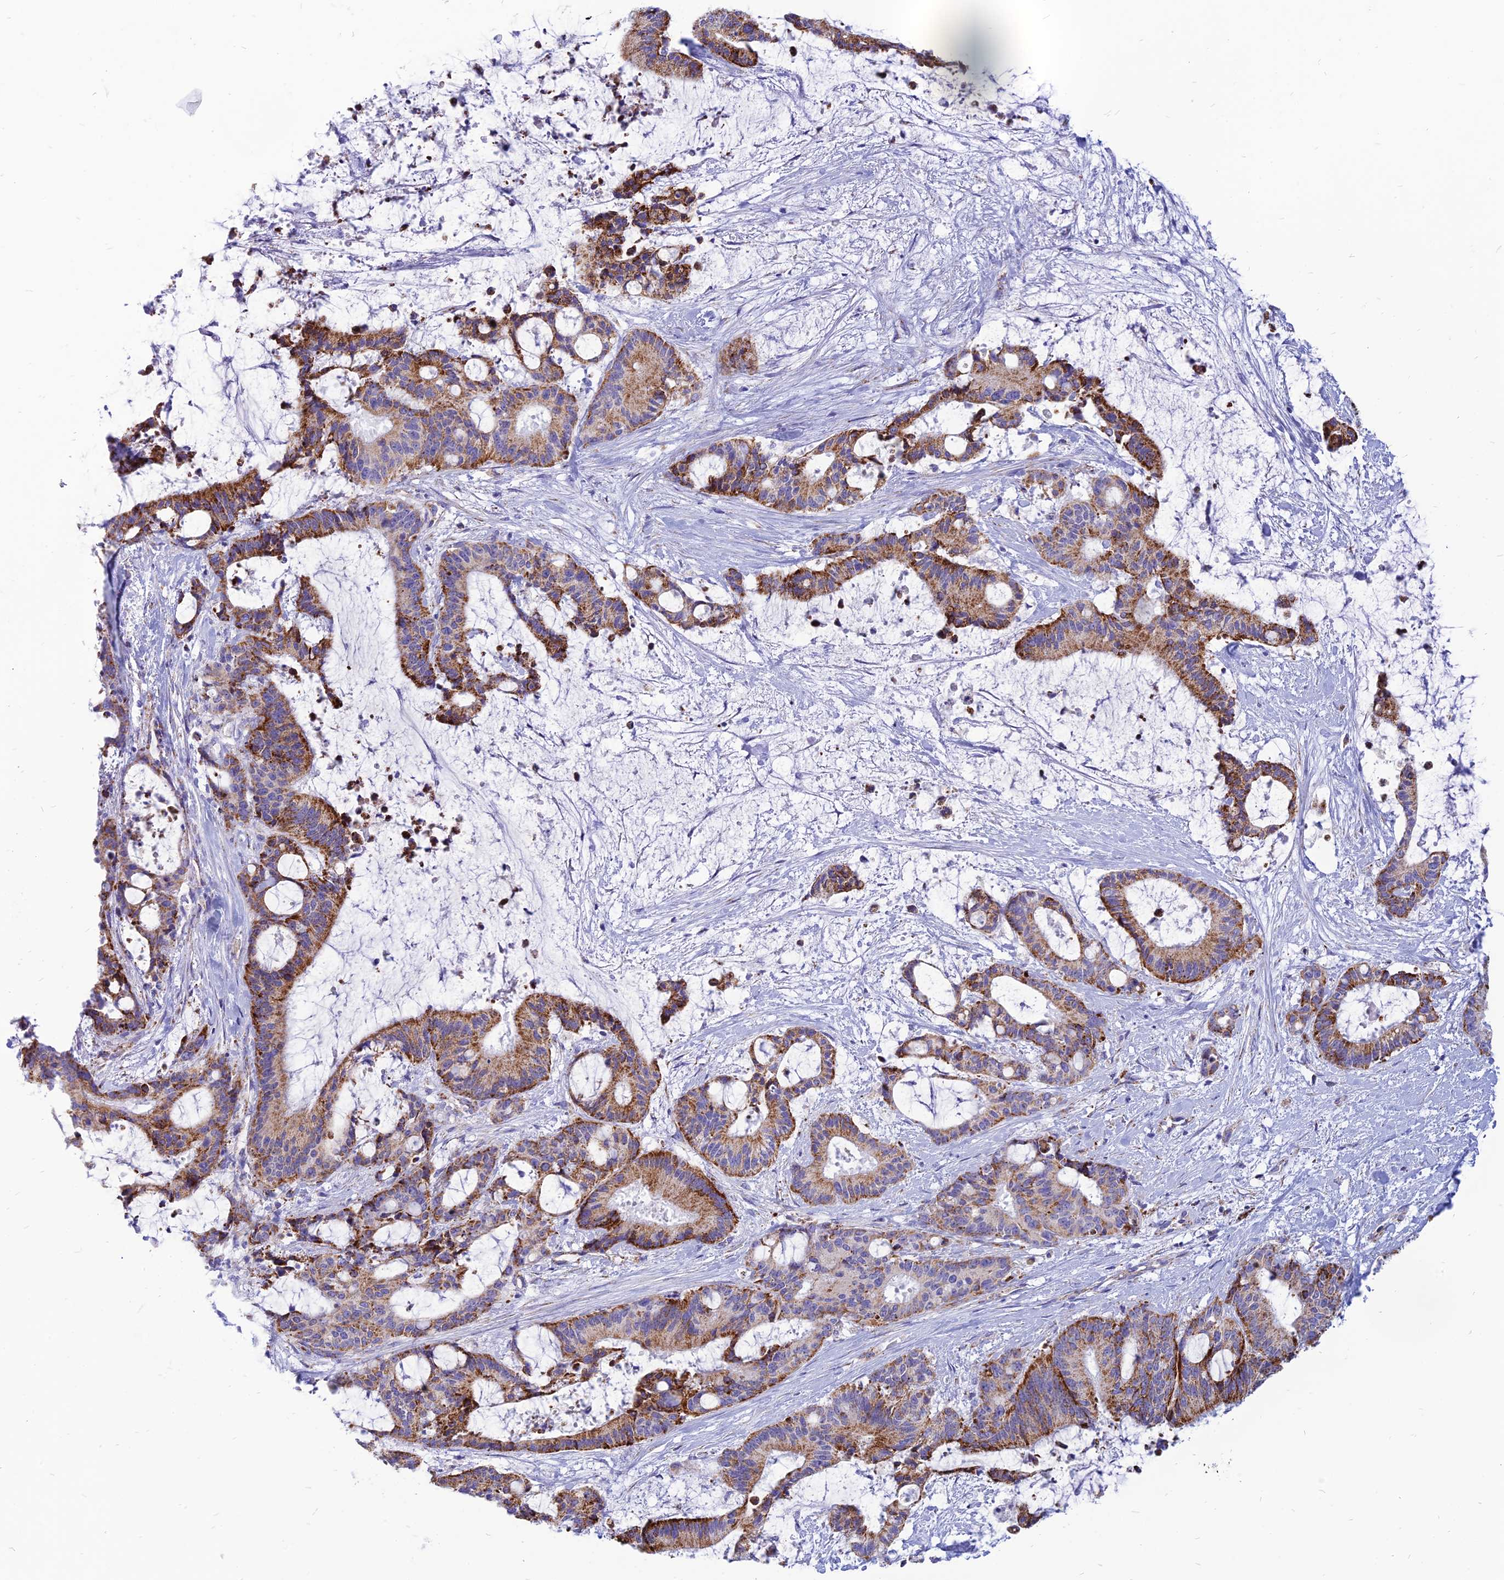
{"staining": {"intensity": "moderate", "quantity": ">75%", "location": "cytoplasmic/membranous"}, "tissue": "liver cancer", "cell_type": "Tumor cells", "image_type": "cancer", "snomed": [{"axis": "morphology", "description": "Normal tissue, NOS"}, {"axis": "morphology", "description": "Cholangiocarcinoma"}, {"axis": "topography", "description": "Liver"}, {"axis": "topography", "description": "Peripheral nerve tissue"}], "caption": "Immunohistochemistry (IHC) image of human liver cancer stained for a protein (brown), which demonstrates medium levels of moderate cytoplasmic/membranous staining in about >75% of tumor cells.", "gene": "PACC1", "patient": {"sex": "female", "age": 73}}